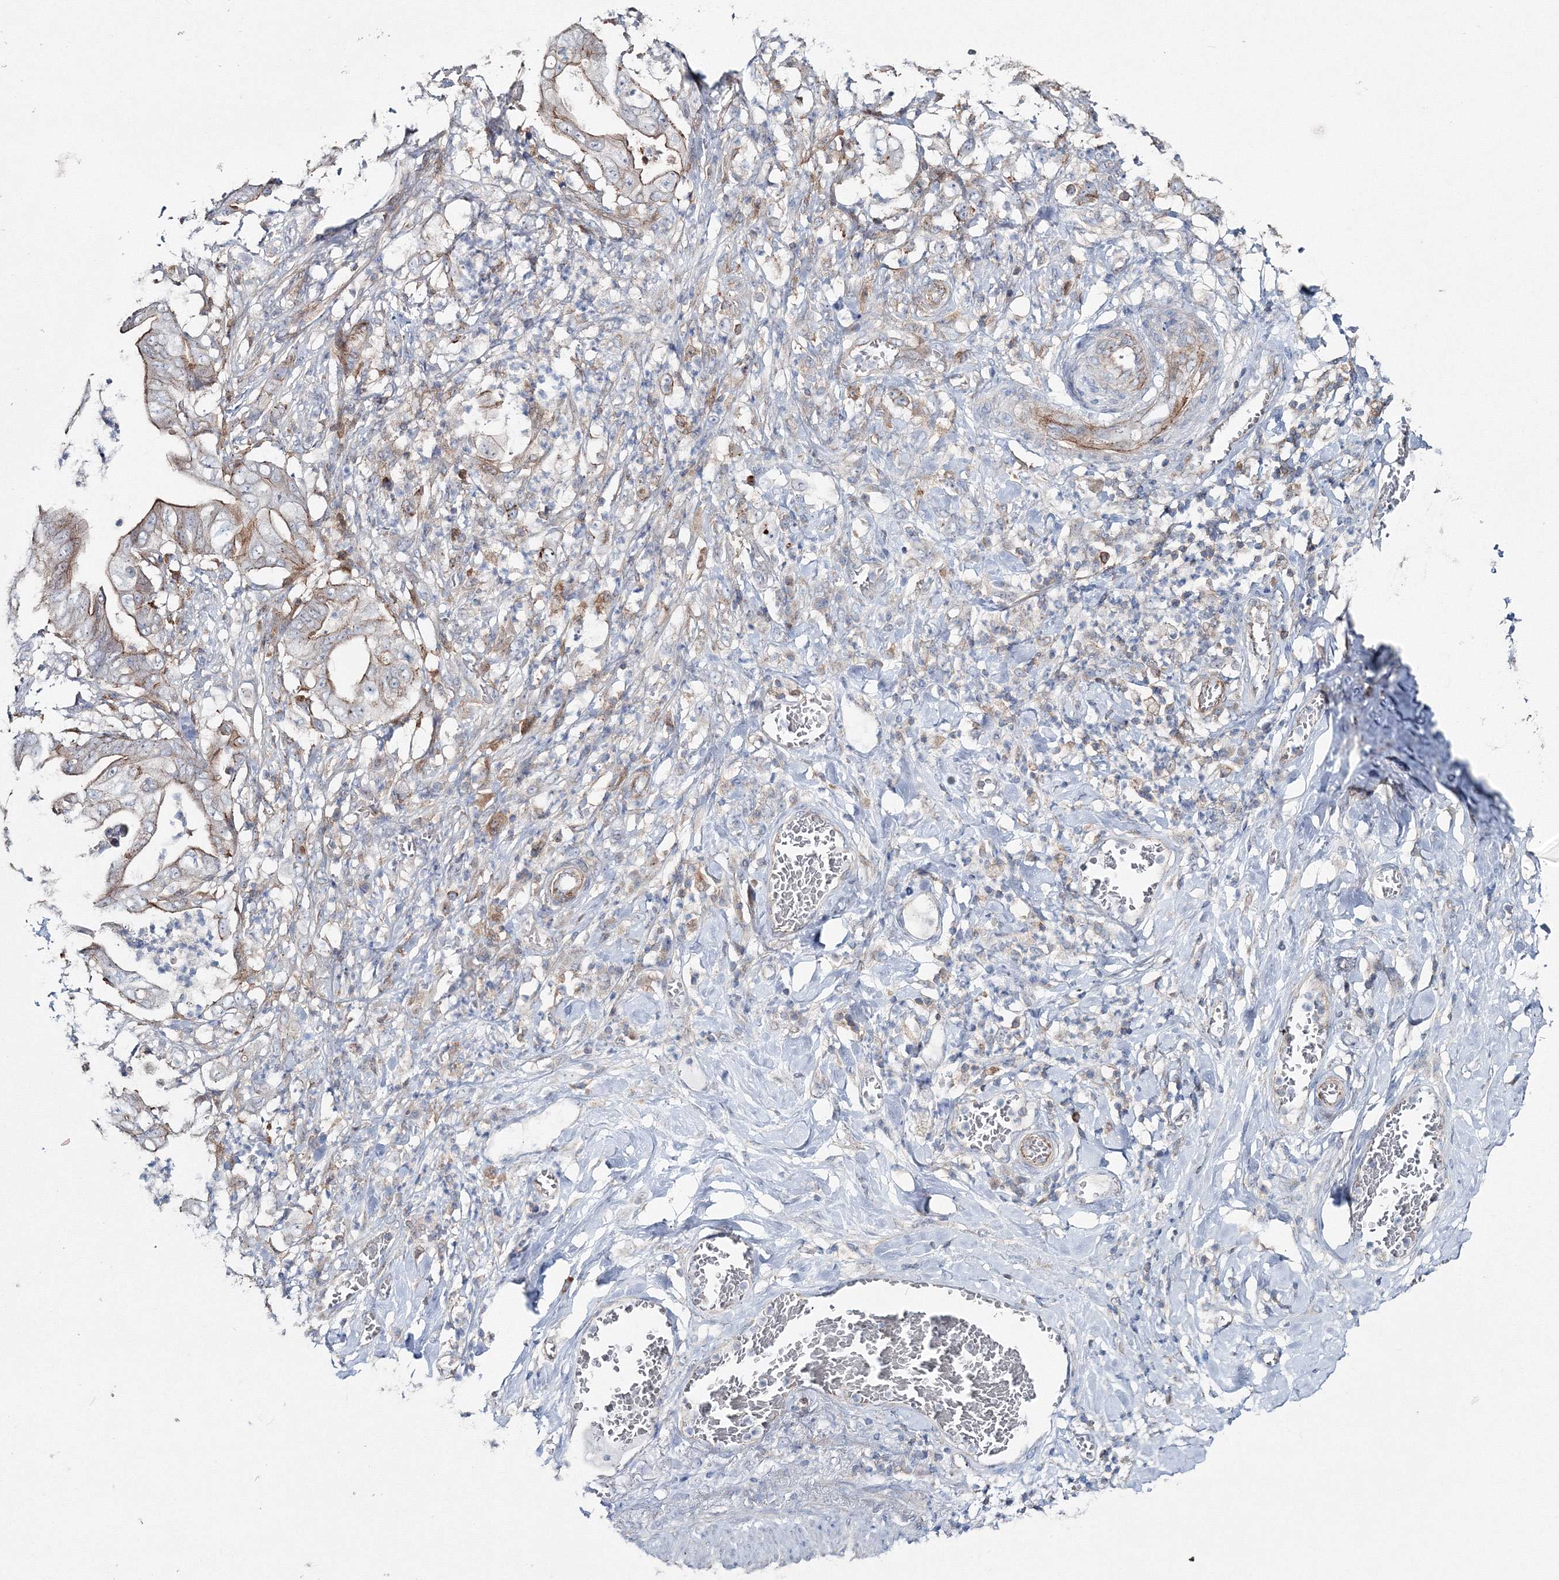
{"staining": {"intensity": "weak", "quantity": "<25%", "location": "cytoplasmic/membranous"}, "tissue": "stomach cancer", "cell_type": "Tumor cells", "image_type": "cancer", "snomed": [{"axis": "morphology", "description": "Adenocarcinoma, NOS"}, {"axis": "topography", "description": "Stomach"}], "caption": "A high-resolution micrograph shows immunohistochemistry (IHC) staining of stomach adenocarcinoma, which reveals no significant expression in tumor cells. (Immunohistochemistry, brightfield microscopy, high magnification).", "gene": "GGA2", "patient": {"sex": "female", "age": 73}}